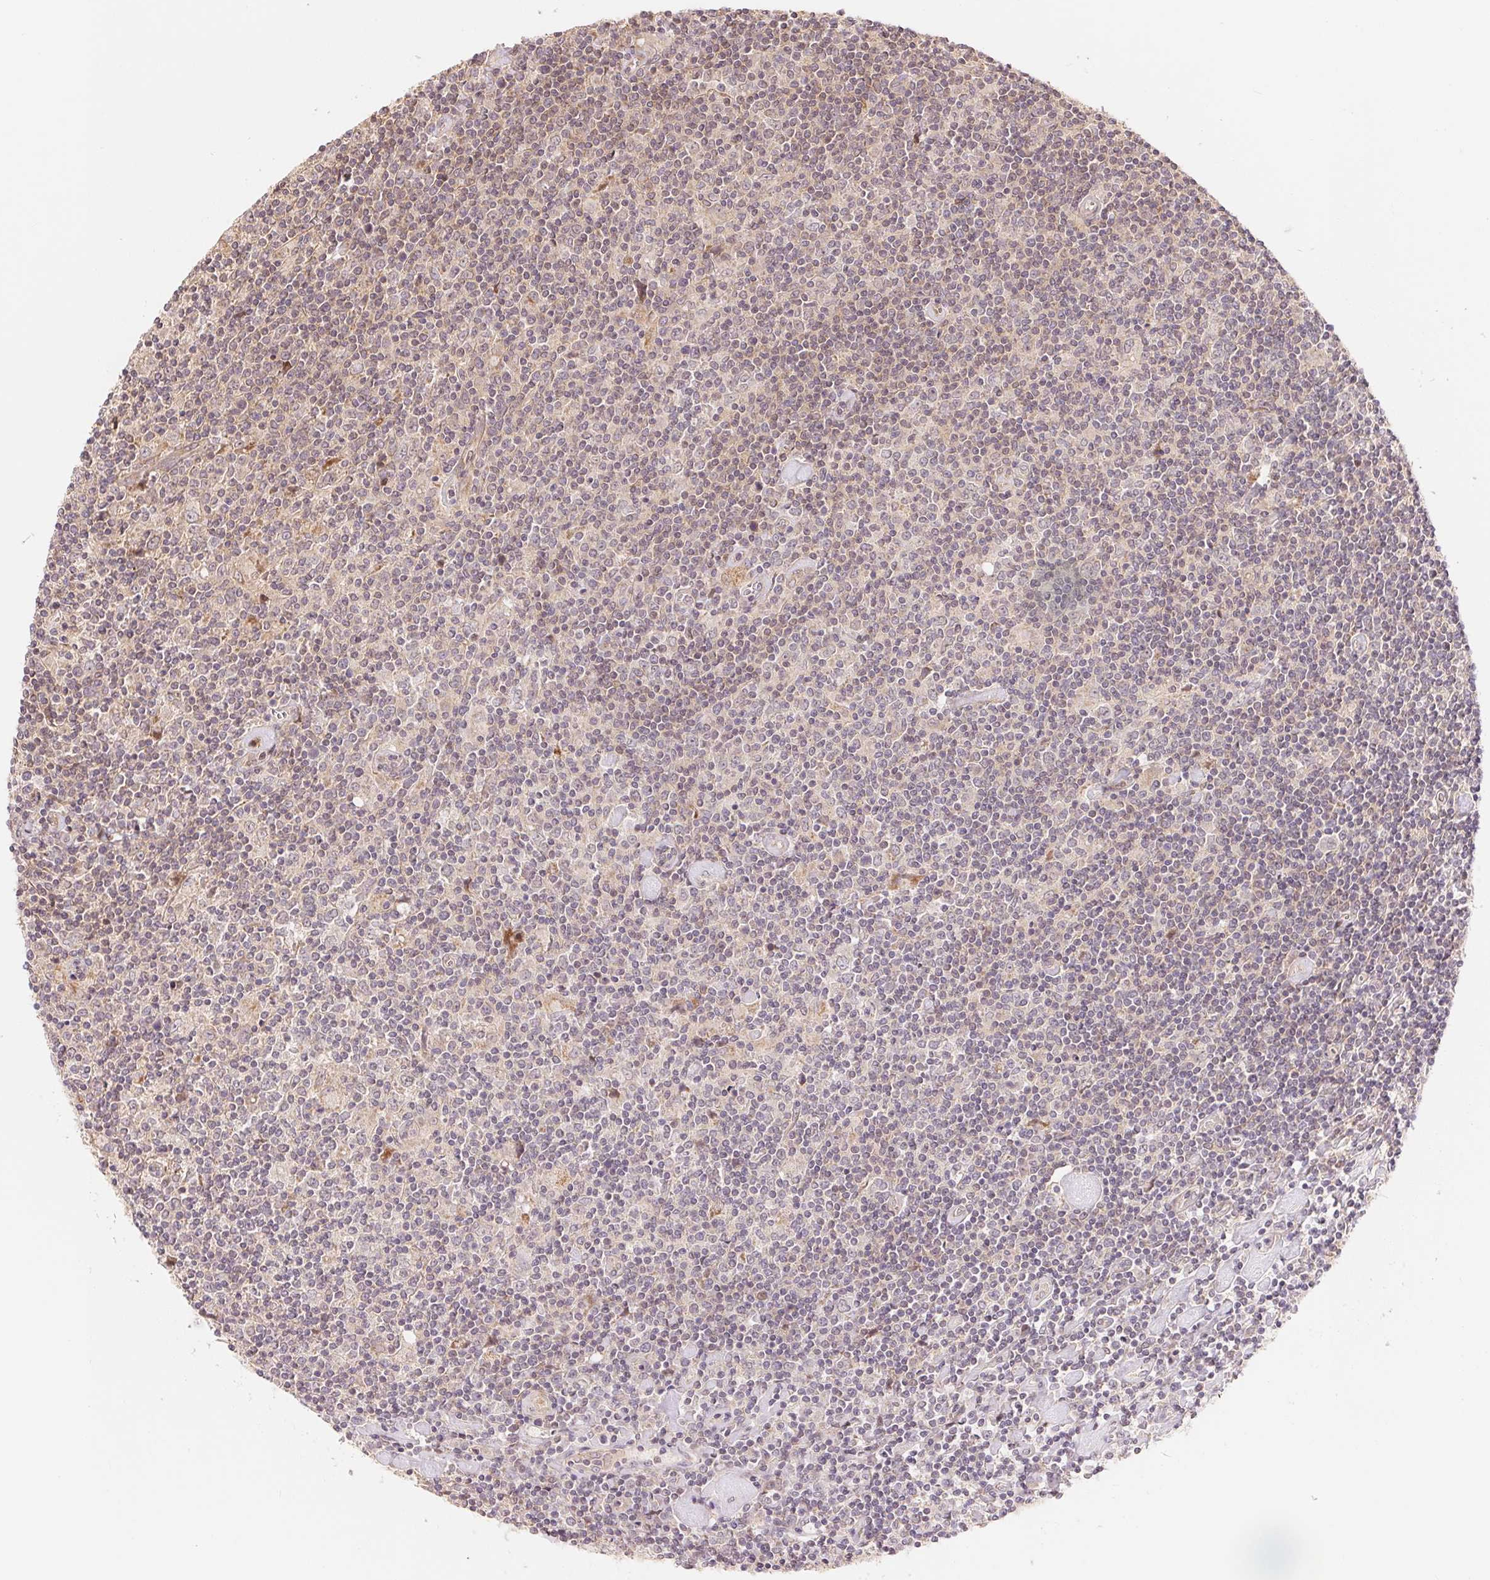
{"staining": {"intensity": "negative", "quantity": "none", "location": "none"}, "tissue": "lymphoma", "cell_type": "Tumor cells", "image_type": "cancer", "snomed": [{"axis": "morphology", "description": "Hodgkin's disease, NOS"}, {"axis": "topography", "description": "Lymph node"}], "caption": "High magnification brightfield microscopy of Hodgkin's disease stained with DAB (brown) and counterstained with hematoxylin (blue): tumor cells show no significant expression.", "gene": "TNIP2", "patient": {"sex": "male", "age": 40}}